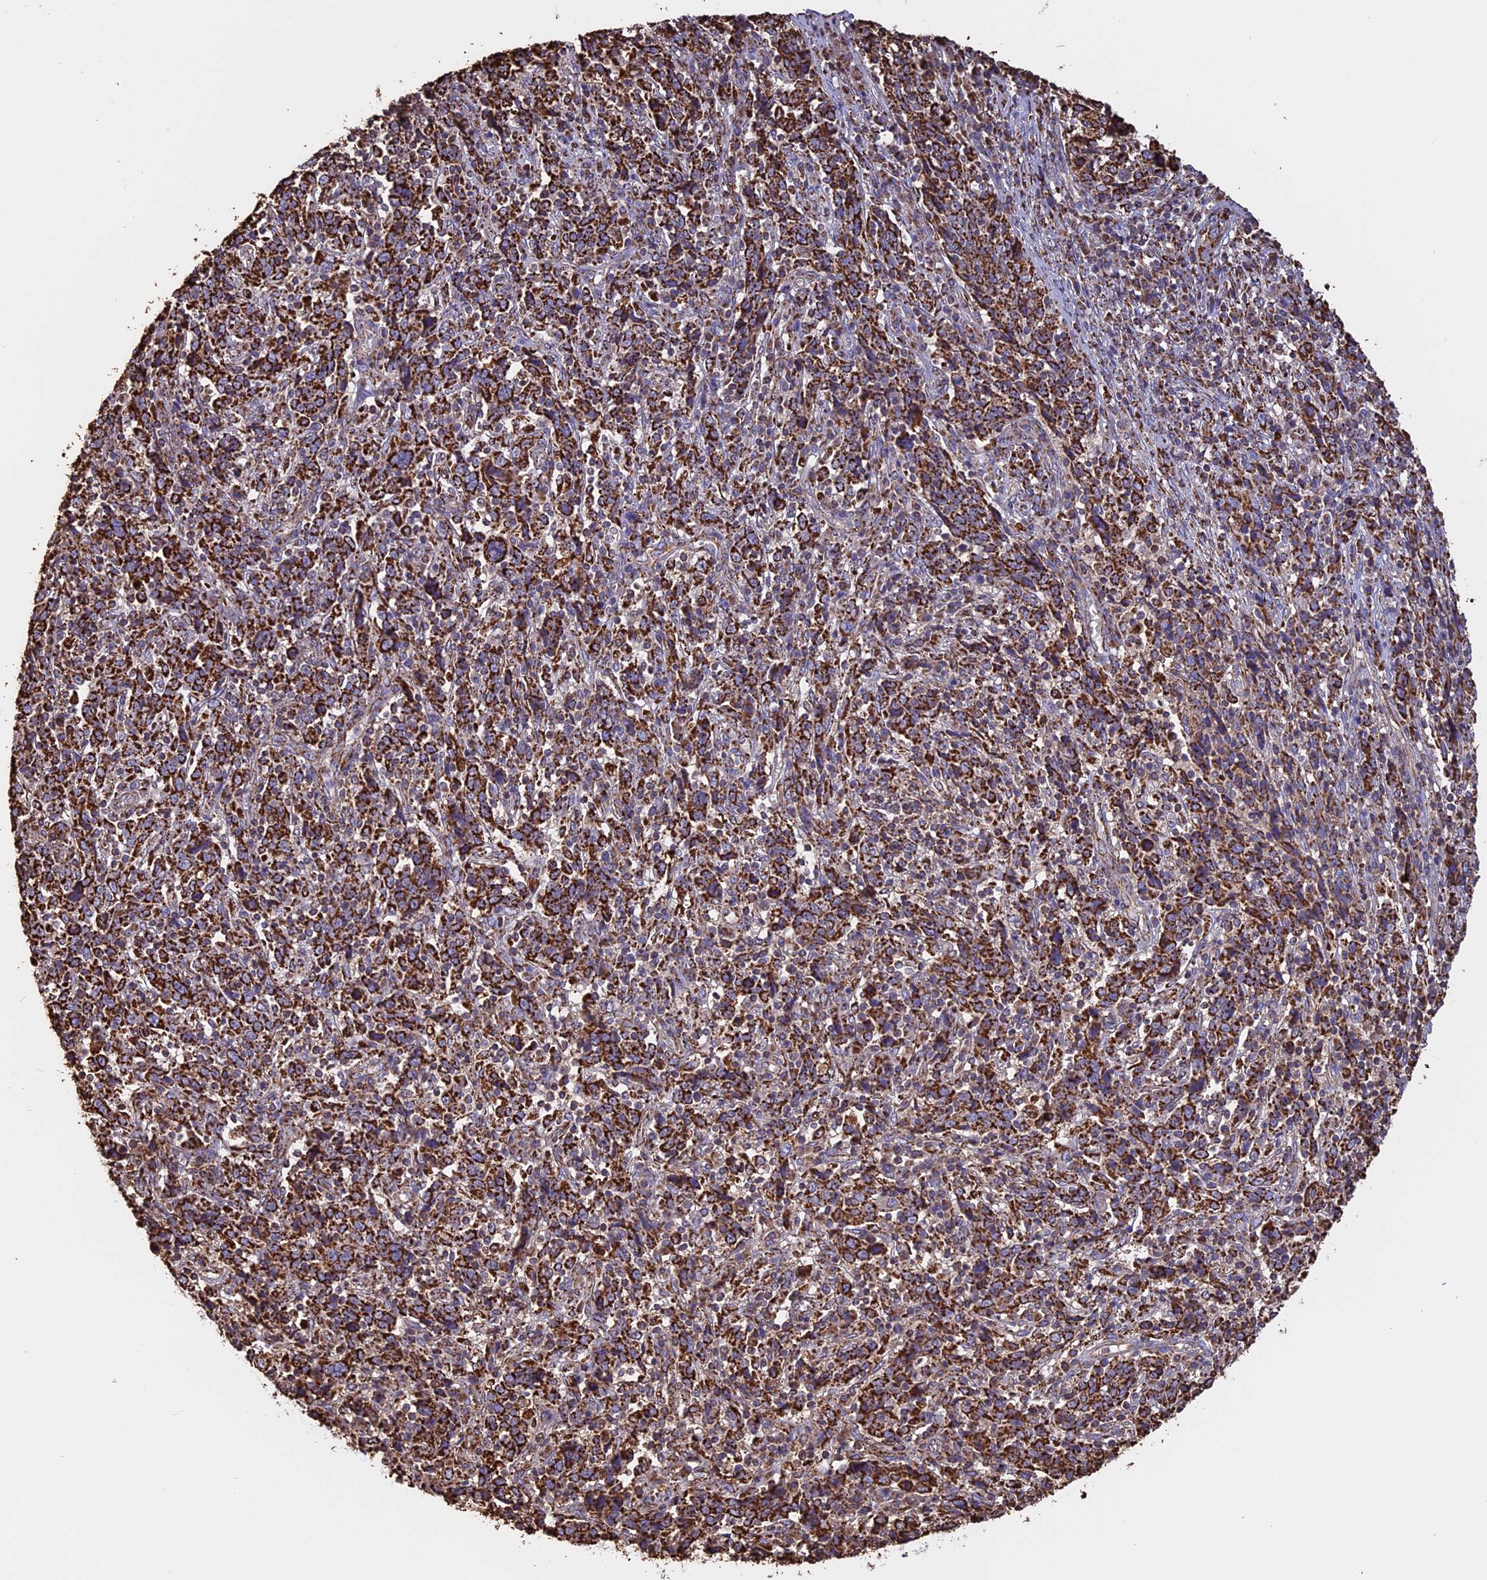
{"staining": {"intensity": "strong", "quantity": ">75%", "location": "cytoplasmic/membranous"}, "tissue": "cervical cancer", "cell_type": "Tumor cells", "image_type": "cancer", "snomed": [{"axis": "morphology", "description": "Squamous cell carcinoma, NOS"}, {"axis": "topography", "description": "Cervix"}], "caption": "A histopathology image showing strong cytoplasmic/membranous positivity in about >75% of tumor cells in cervical cancer, as visualized by brown immunohistochemical staining.", "gene": "KCNG1", "patient": {"sex": "female", "age": 46}}